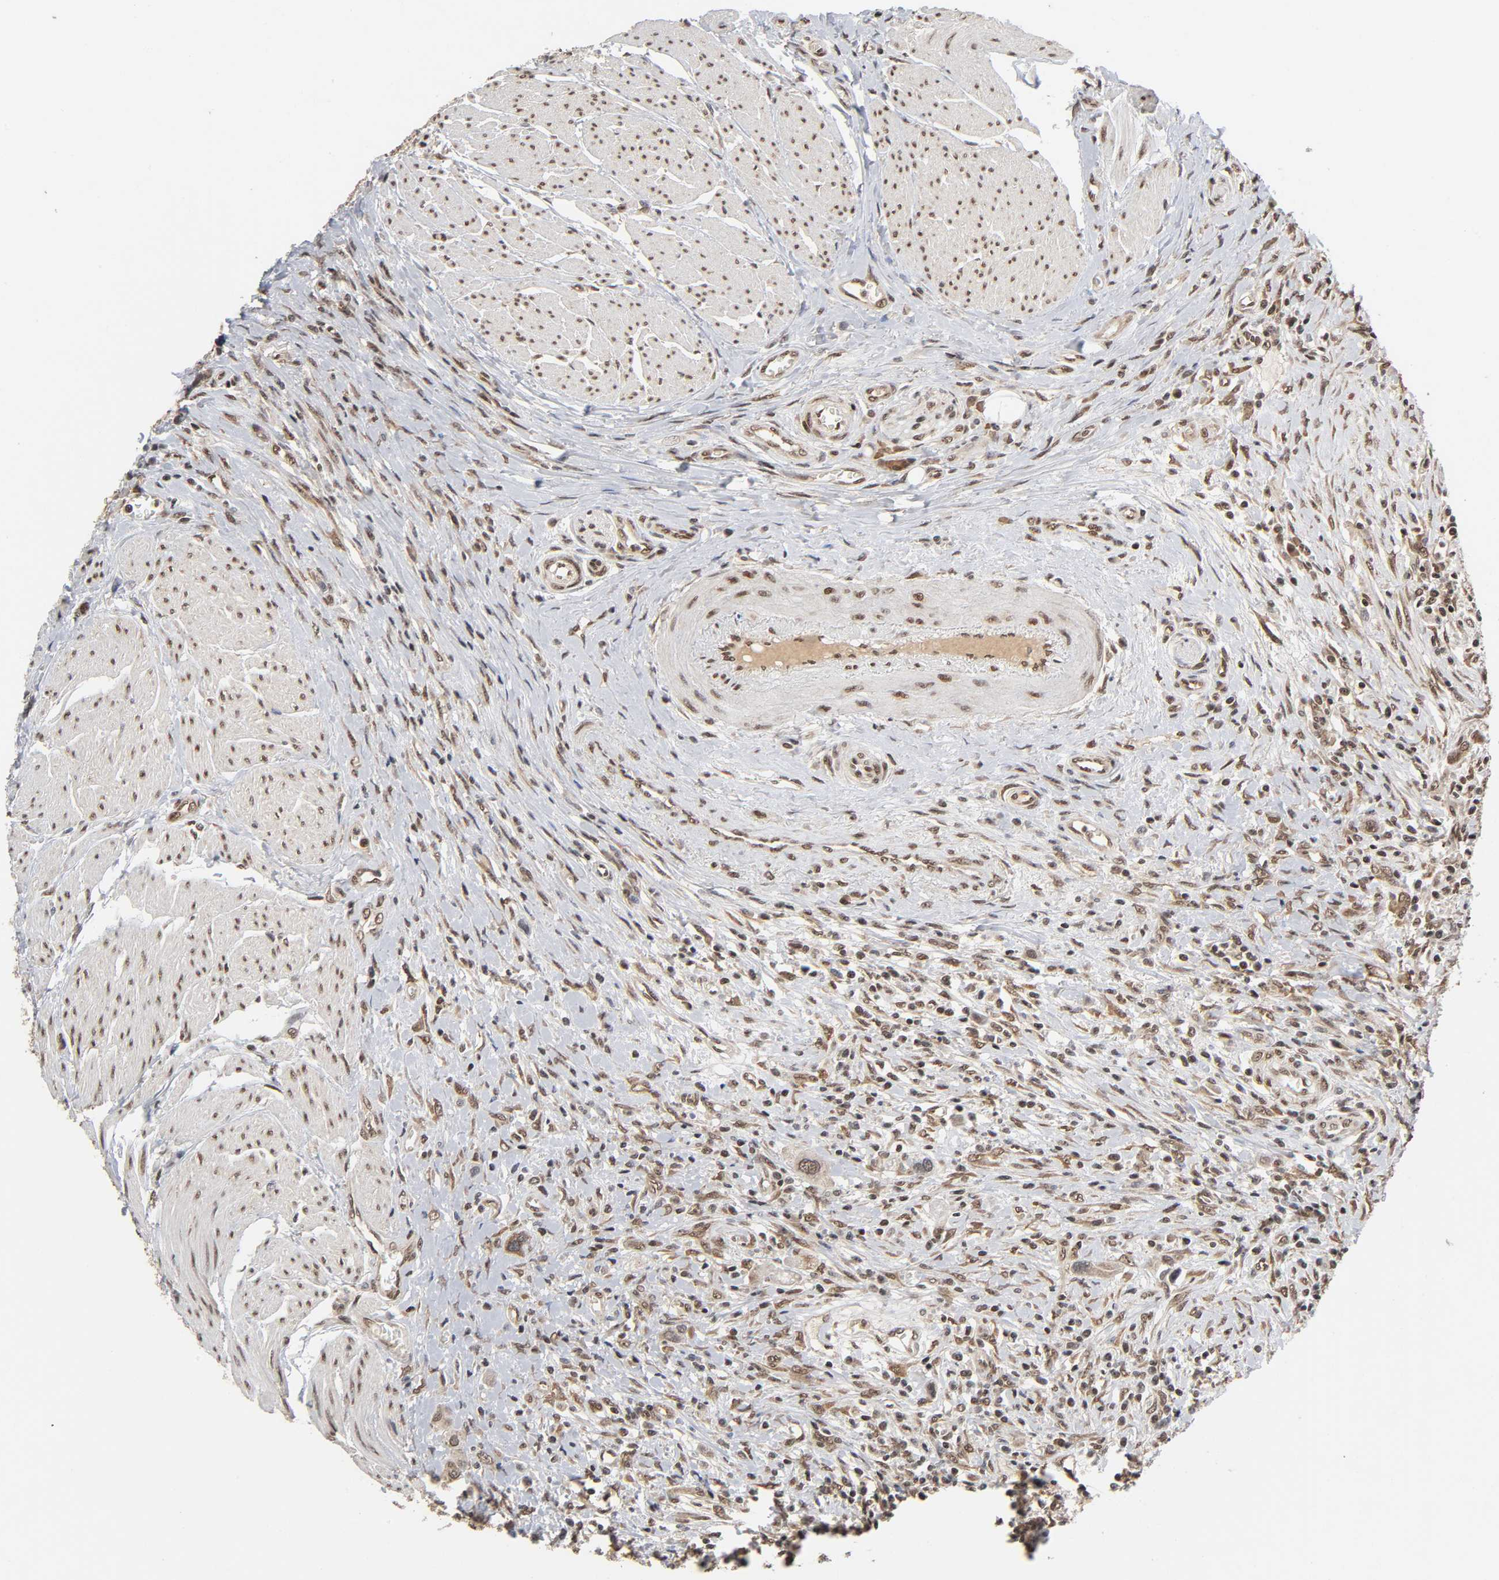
{"staining": {"intensity": "moderate", "quantity": ">75%", "location": "cytoplasmic/membranous,nuclear"}, "tissue": "urothelial cancer", "cell_type": "Tumor cells", "image_type": "cancer", "snomed": [{"axis": "morphology", "description": "Urothelial carcinoma, High grade"}, {"axis": "topography", "description": "Urinary bladder"}], "caption": "Tumor cells show medium levels of moderate cytoplasmic/membranous and nuclear staining in approximately >75% of cells in human urothelial cancer. Immunohistochemistry (ihc) stains the protein of interest in brown and the nuclei are stained blue.", "gene": "ZNF384", "patient": {"sex": "male", "age": 50}}